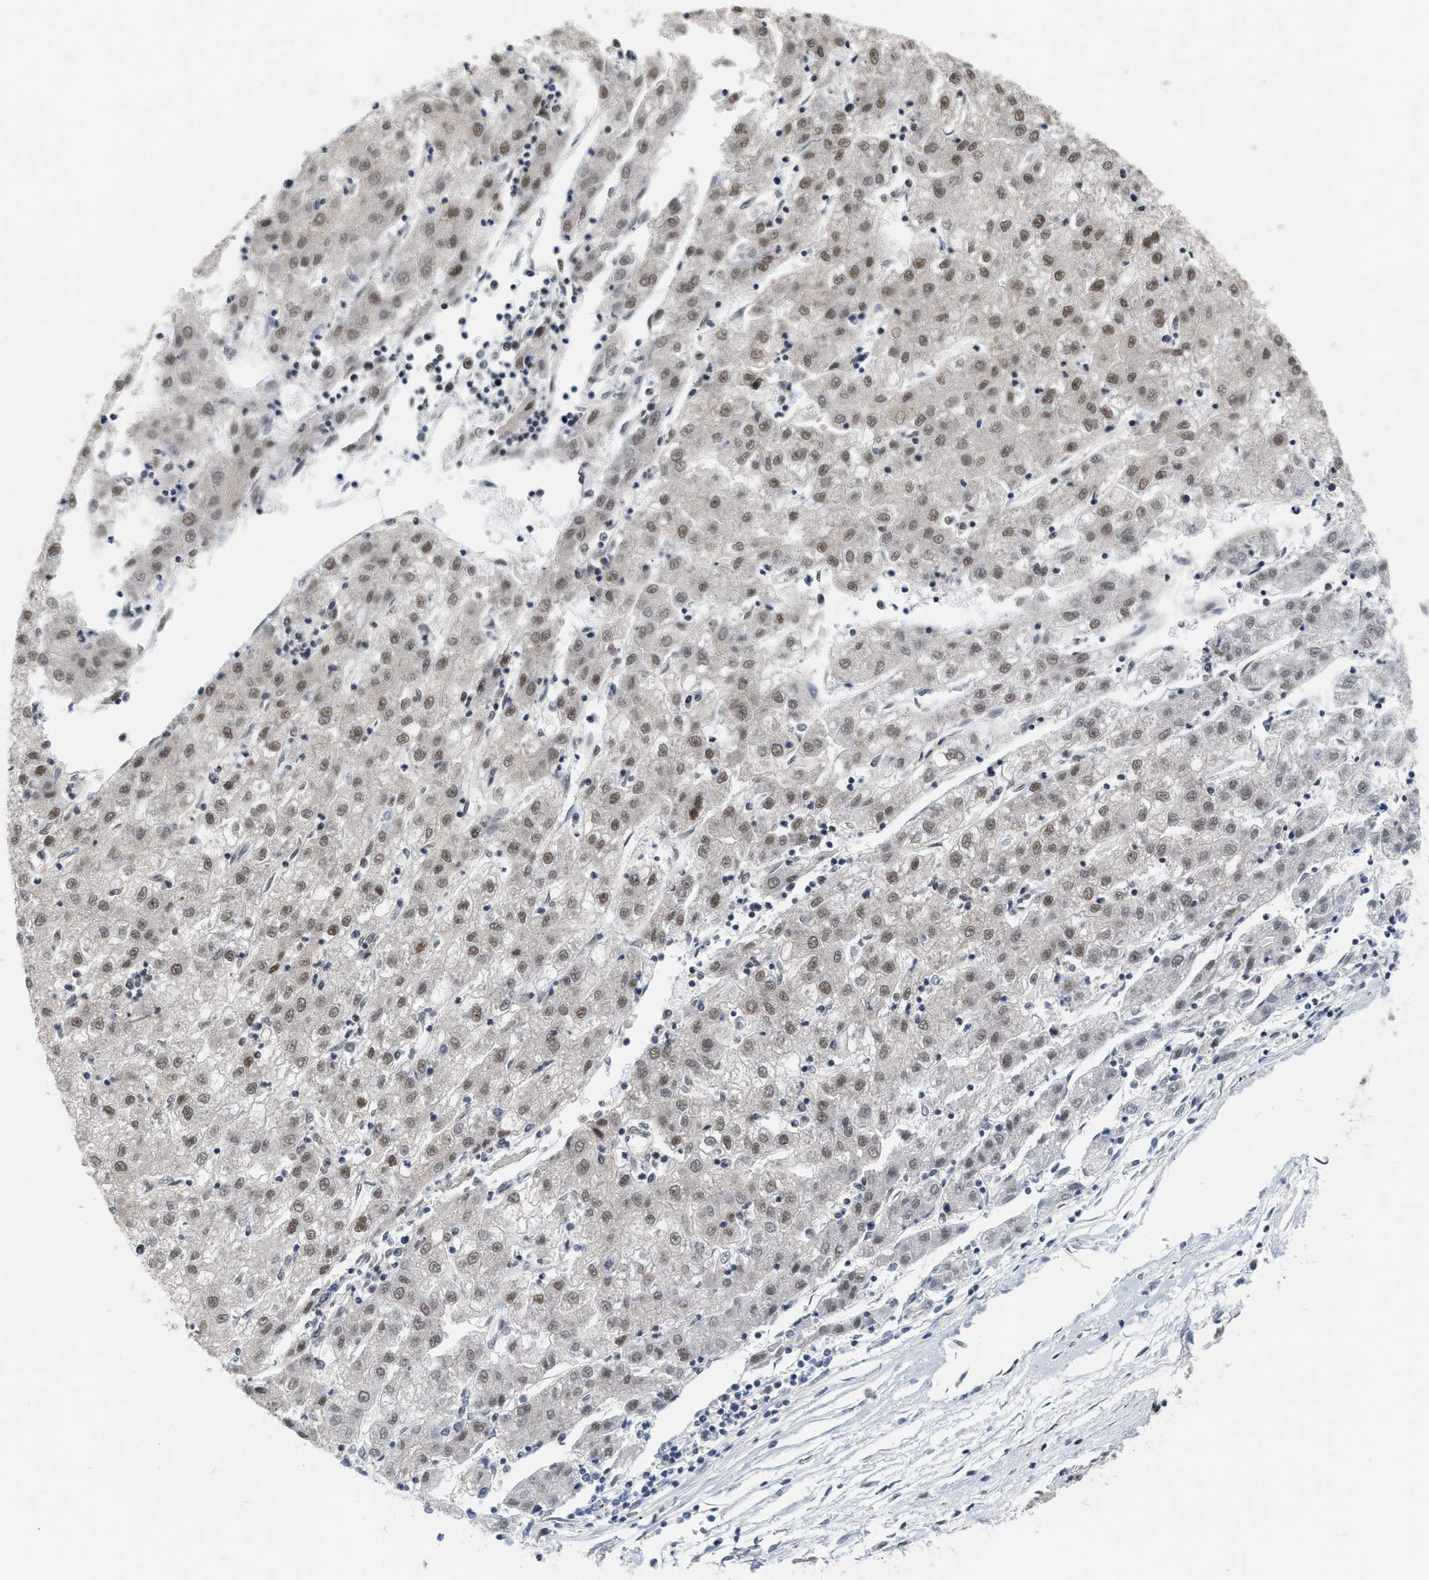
{"staining": {"intensity": "weak", "quantity": ">75%", "location": "nuclear"}, "tissue": "liver cancer", "cell_type": "Tumor cells", "image_type": "cancer", "snomed": [{"axis": "morphology", "description": "Carcinoma, Hepatocellular, NOS"}, {"axis": "topography", "description": "Liver"}], "caption": "DAB immunohistochemical staining of liver cancer (hepatocellular carcinoma) shows weak nuclear protein positivity in approximately >75% of tumor cells.", "gene": "RUVBL1", "patient": {"sex": "male", "age": 72}}